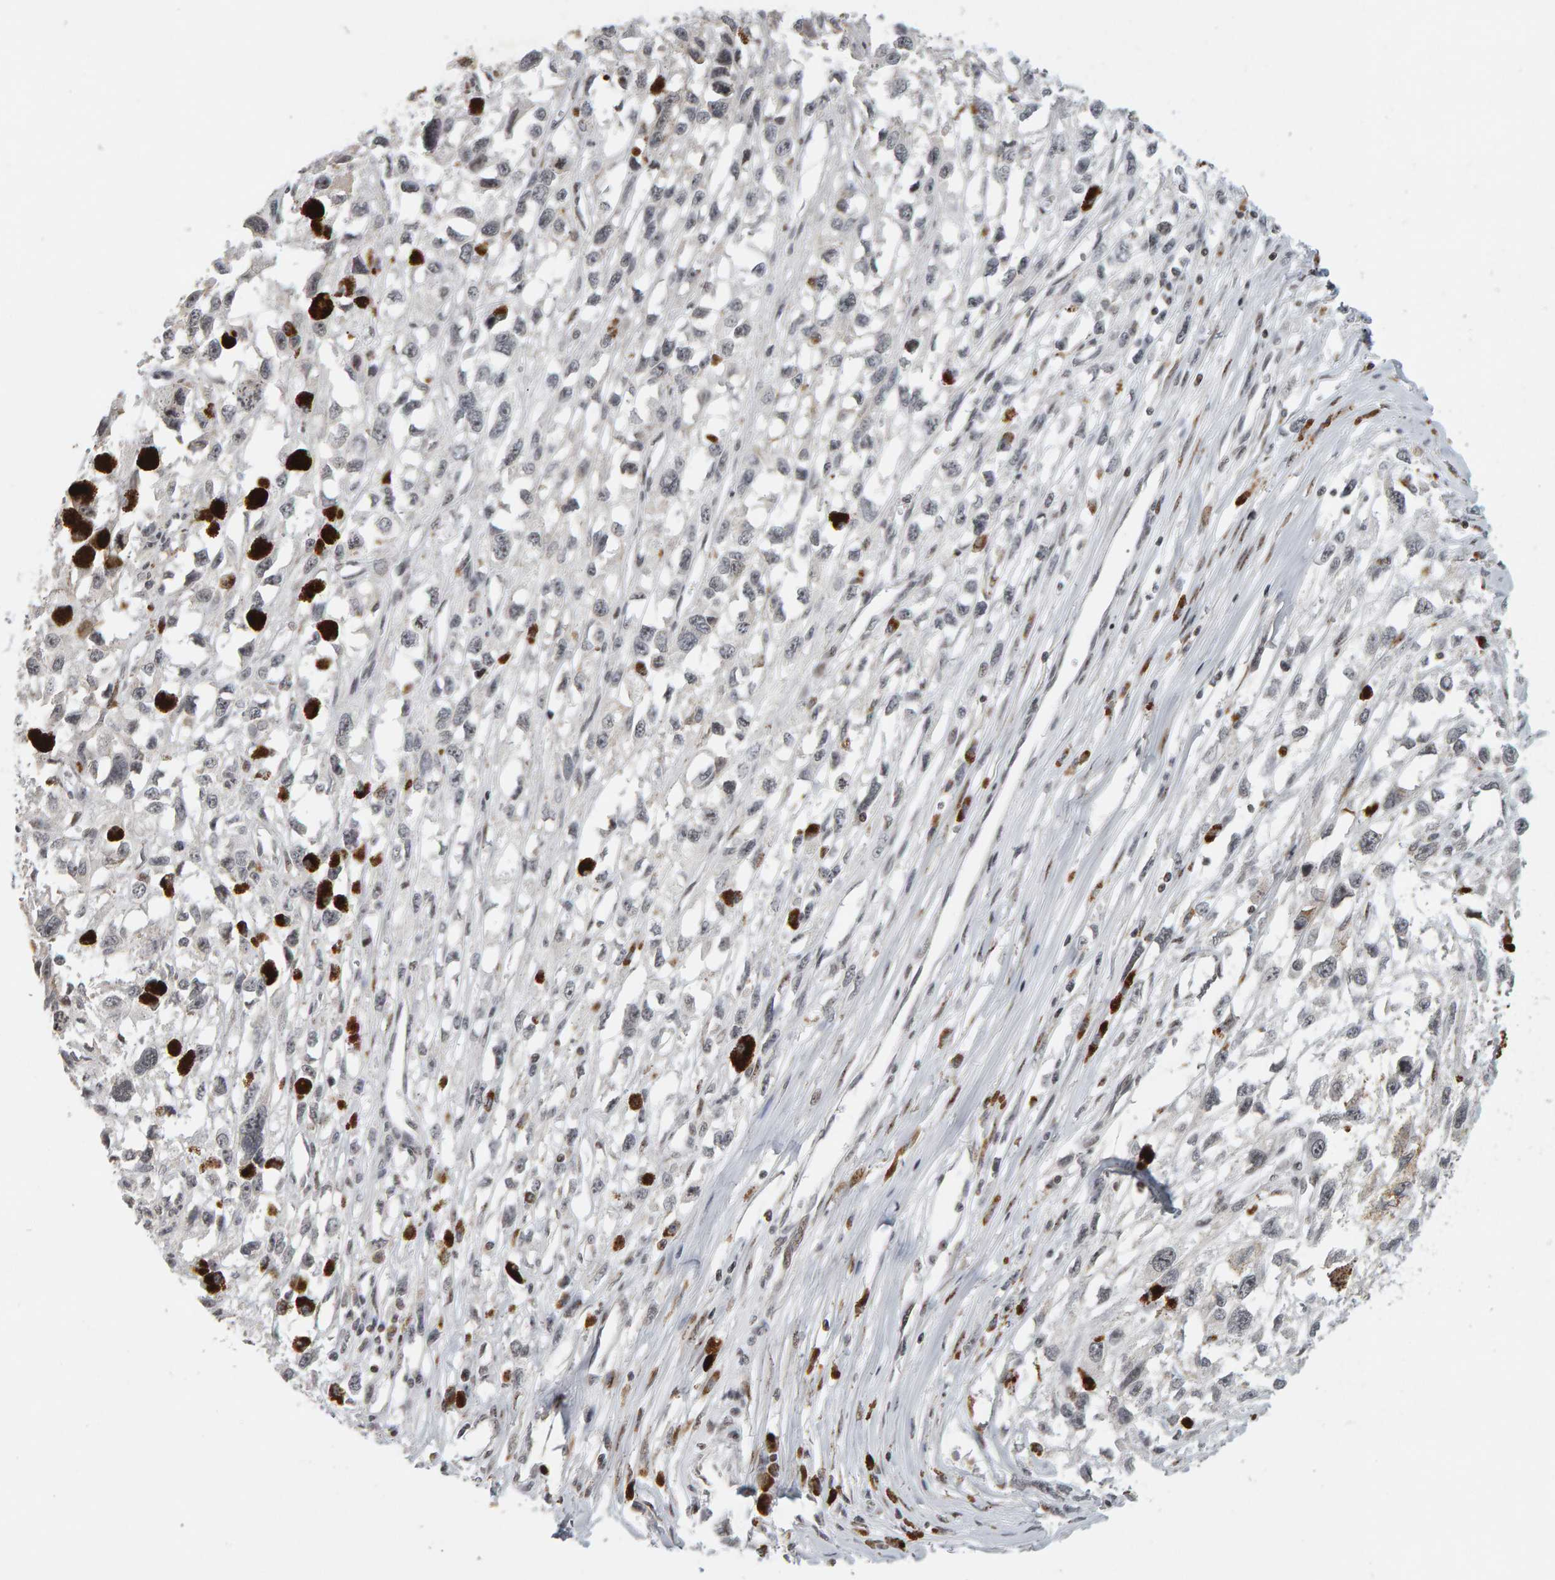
{"staining": {"intensity": "weak", "quantity": "<25%", "location": "nuclear"}, "tissue": "melanoma", "cell_type": "Tumor cells", "image_type": "cancer", "snomed": [{"axis": "morphology", "description": "Malignant melanoma, Metastatic site"}, {"axis": "topography", "description": "Lymph node"}], "caption": "There is no significant positivity in tumor cells of malignant melanoma (metastatic site). (Brightfield microscopy of DAB (3,3'-diaminobenzidine) immunohistochemistry at high magnification).", "gene": "TRAM1", "patient": {"sex": "male", "age": 59}}